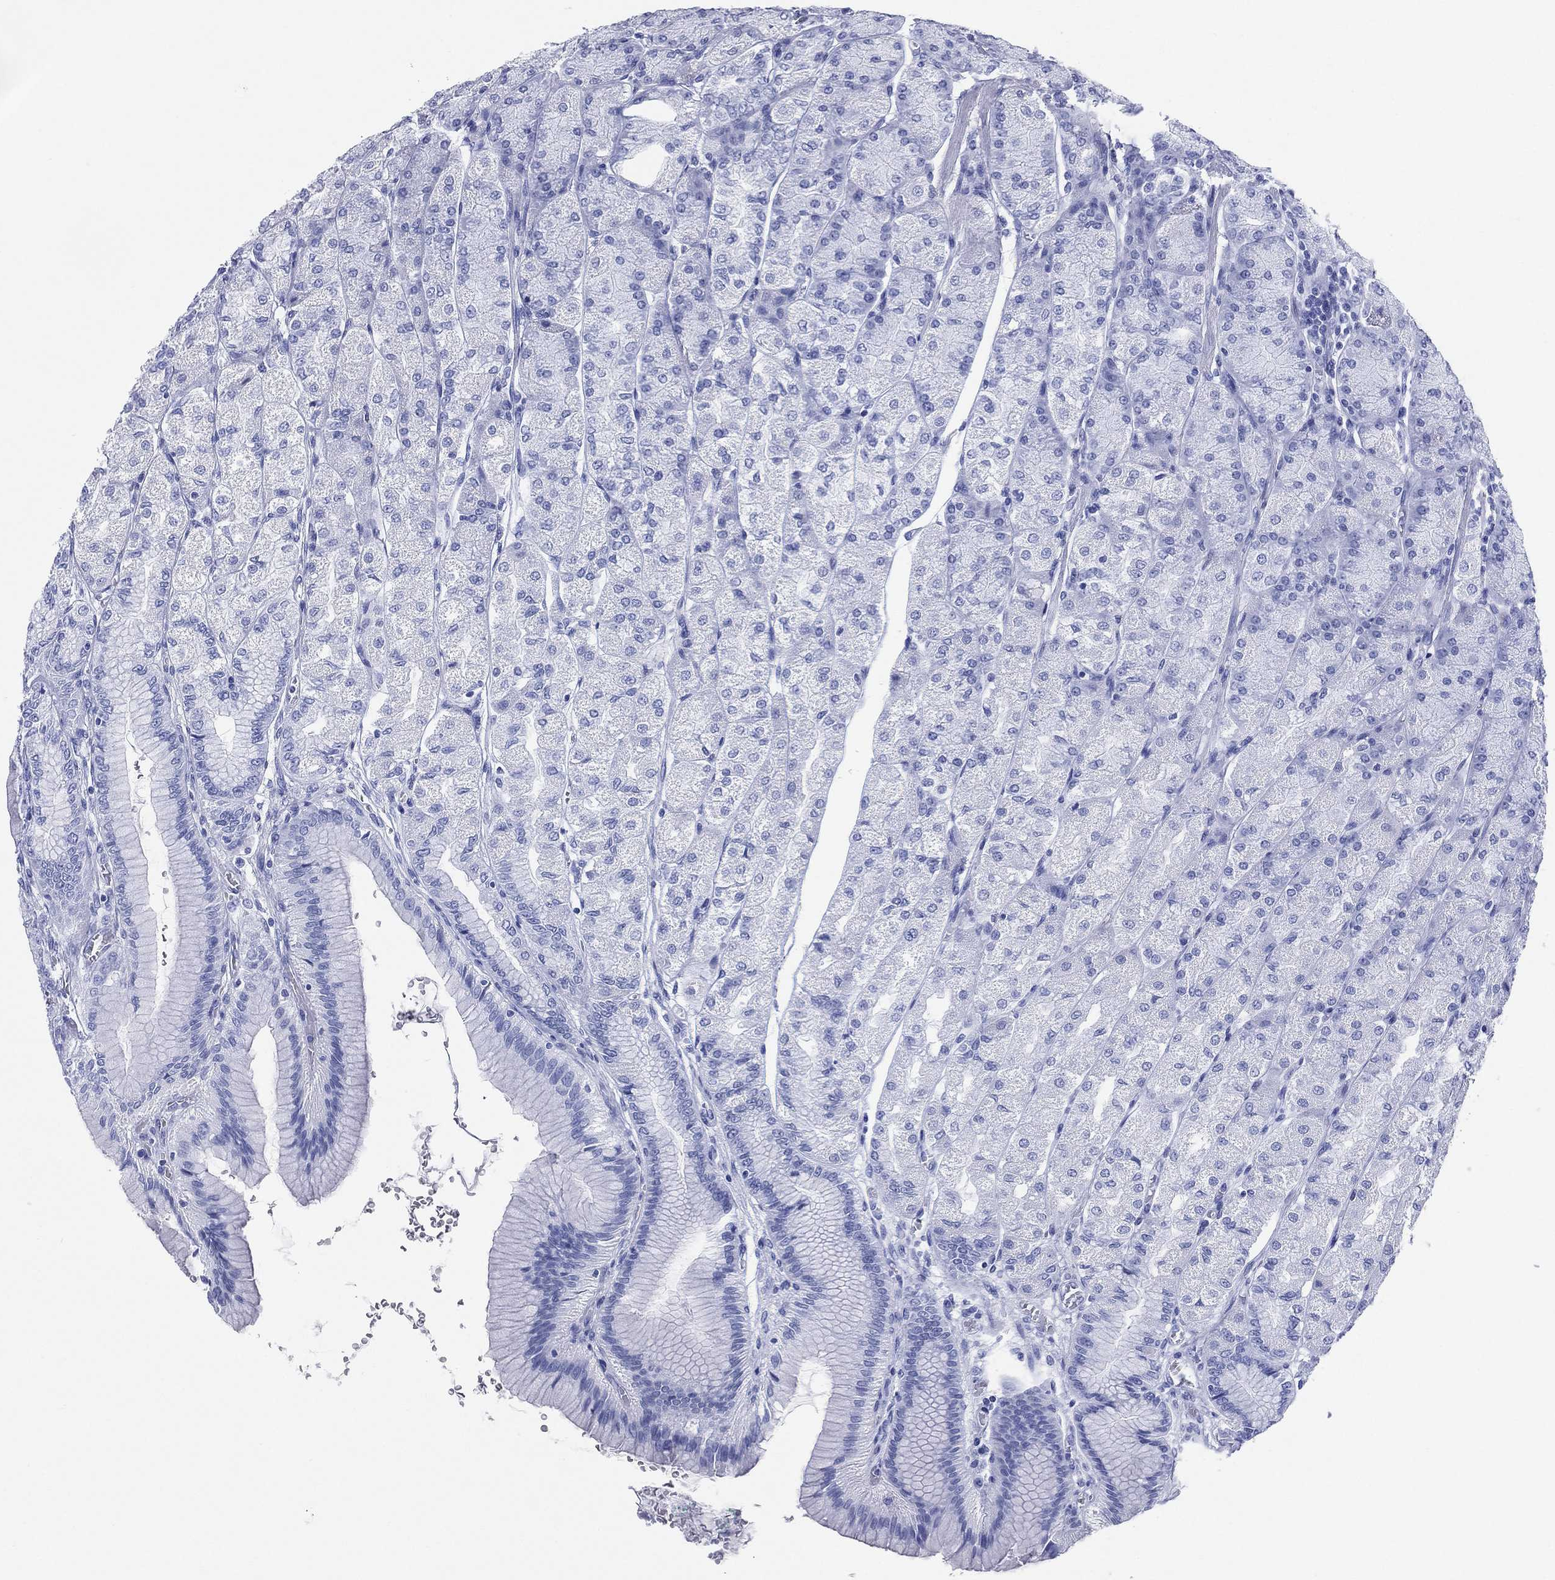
{"staining": {"intensity": "negative", "quantity": "none", "location": "none"}, "tissue": "stomach", "cell_type": "Glandular cells", "image_type": "normal", "snomed": [{"axis": "morphology", "description": "Normal tissue, NOS"}, {"axis": "morphology", "description": "Adenocarcinoma, NOS"}, {"axis": "morphology", "description": "Adenocarcinoma, High grade"}, {"axis": "topography", "description": "Stomach, upper"}, {"axis": "topography", "description": "Stomach"}], "caption": "This is an IHC histopathology image of benign stomach. There is no expression in glandular cells.", "gene": "CD79A", "patient": {"sex": "female", "age": 65}}